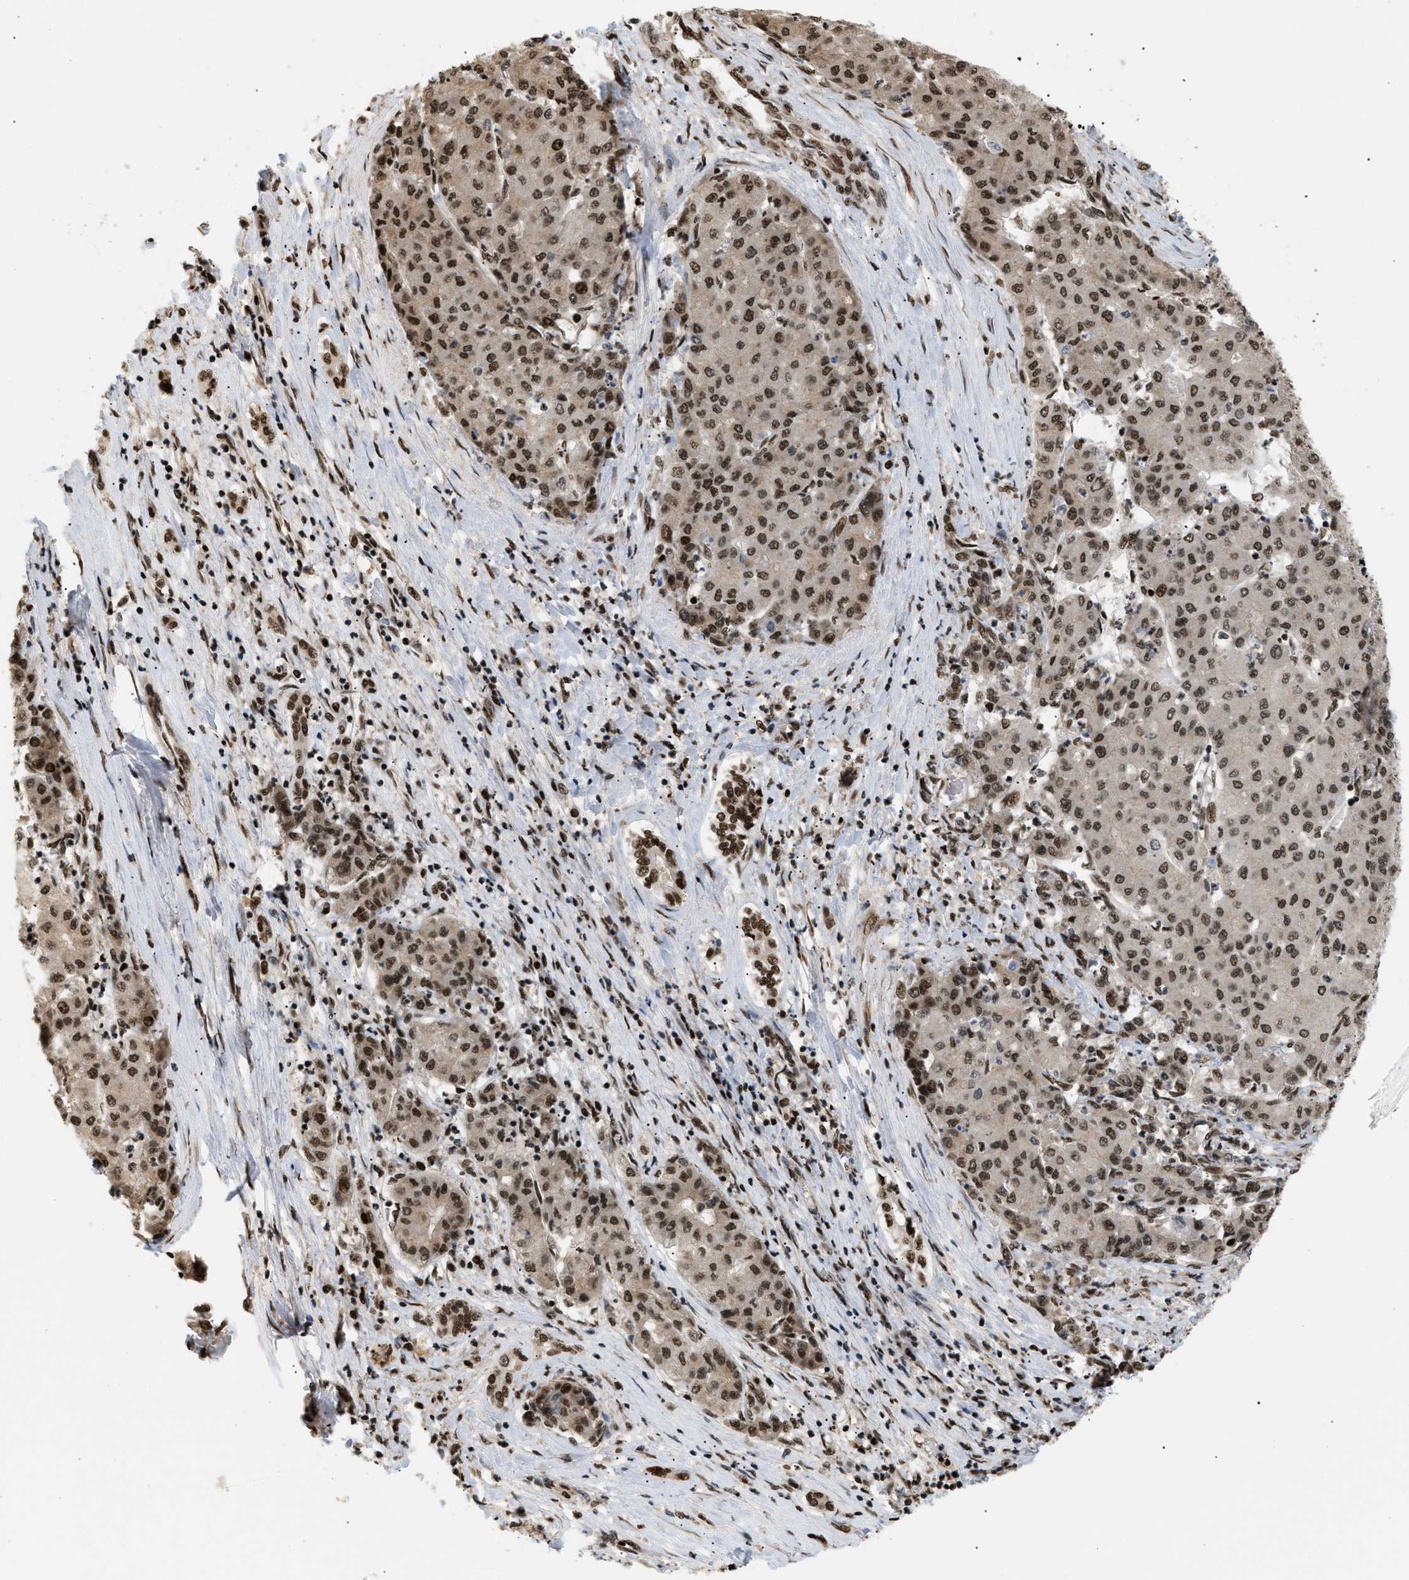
{"staining": {"intensity": "moderate", "quantity": ">75%", "location": "nuclear"}, "tissue": "liver cancer", "cell_type": "Tumor cells", "image_type": "cancer", "snomed": [{"axis": "morphology", "description": "Carcinoma, Hepatocellular, NOS"}, {"axis": "topography", "description": "Liver"}], "caption": "This image shows liver cancer stained with immunohistochemistry (IHC) to label a protein in brown. The nuclear of tumor cells show moderate positivity for the protein. Nuclei are counter-stained blue.", "gene": "RBM5", "patient": {"sex": "male", "age": 65}}